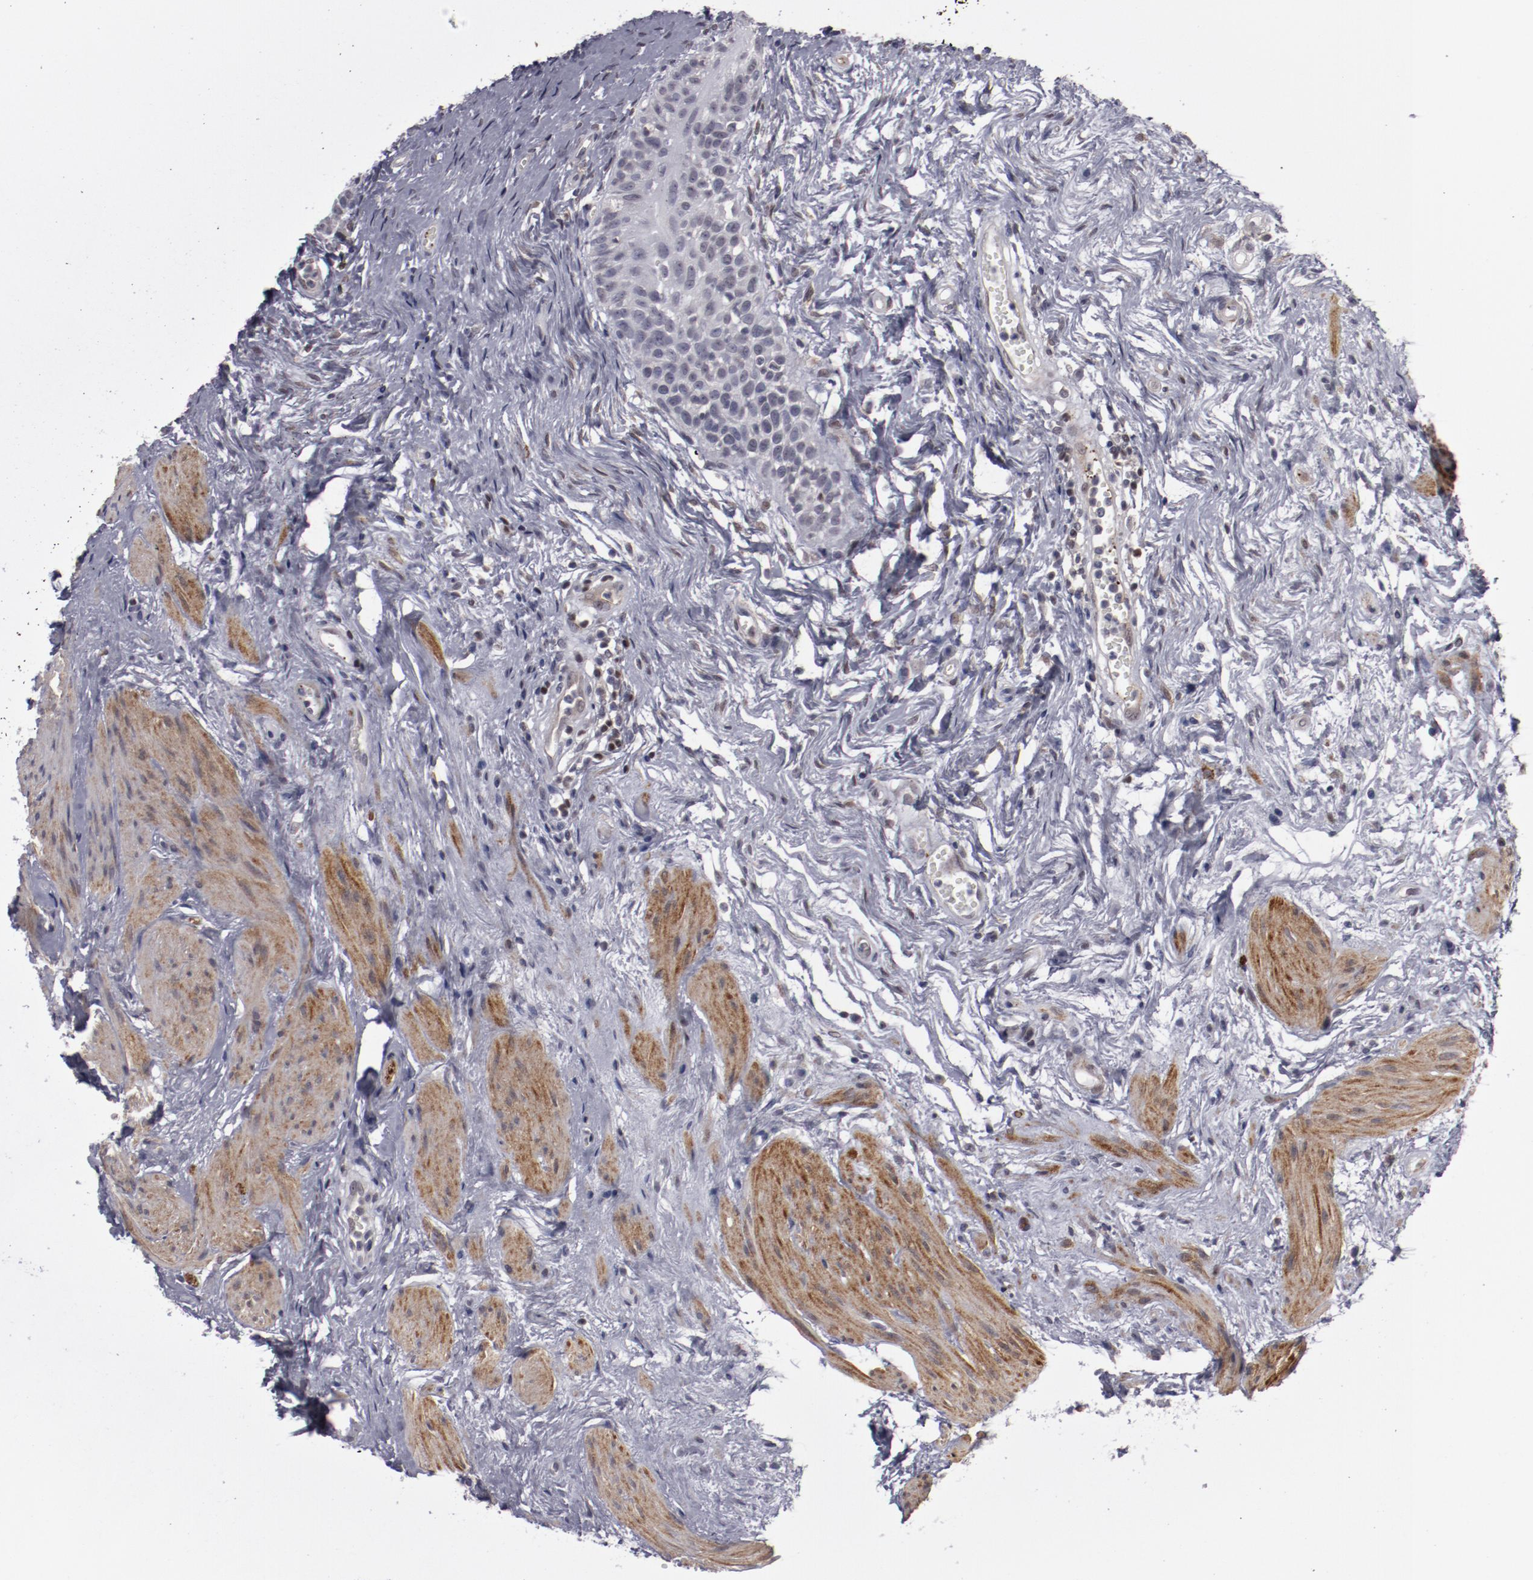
{"staining": {"intensity": "negative", "quantity": "none", "location": "none"}, "tissue": "urinary bladder", "cell_type": "Urothelial cells", "image_type": "normal", "snomed": [{"axis": "morphology", "description": "Normal tissue, NOS"}, {"axis": "topography", "description": "Urinary bladder"}], "caption": "Urothelial cells show no significant staining in normal urinary bladder.", "gene": "LEF1", "patient": {"sex": "female", "age": 55}}